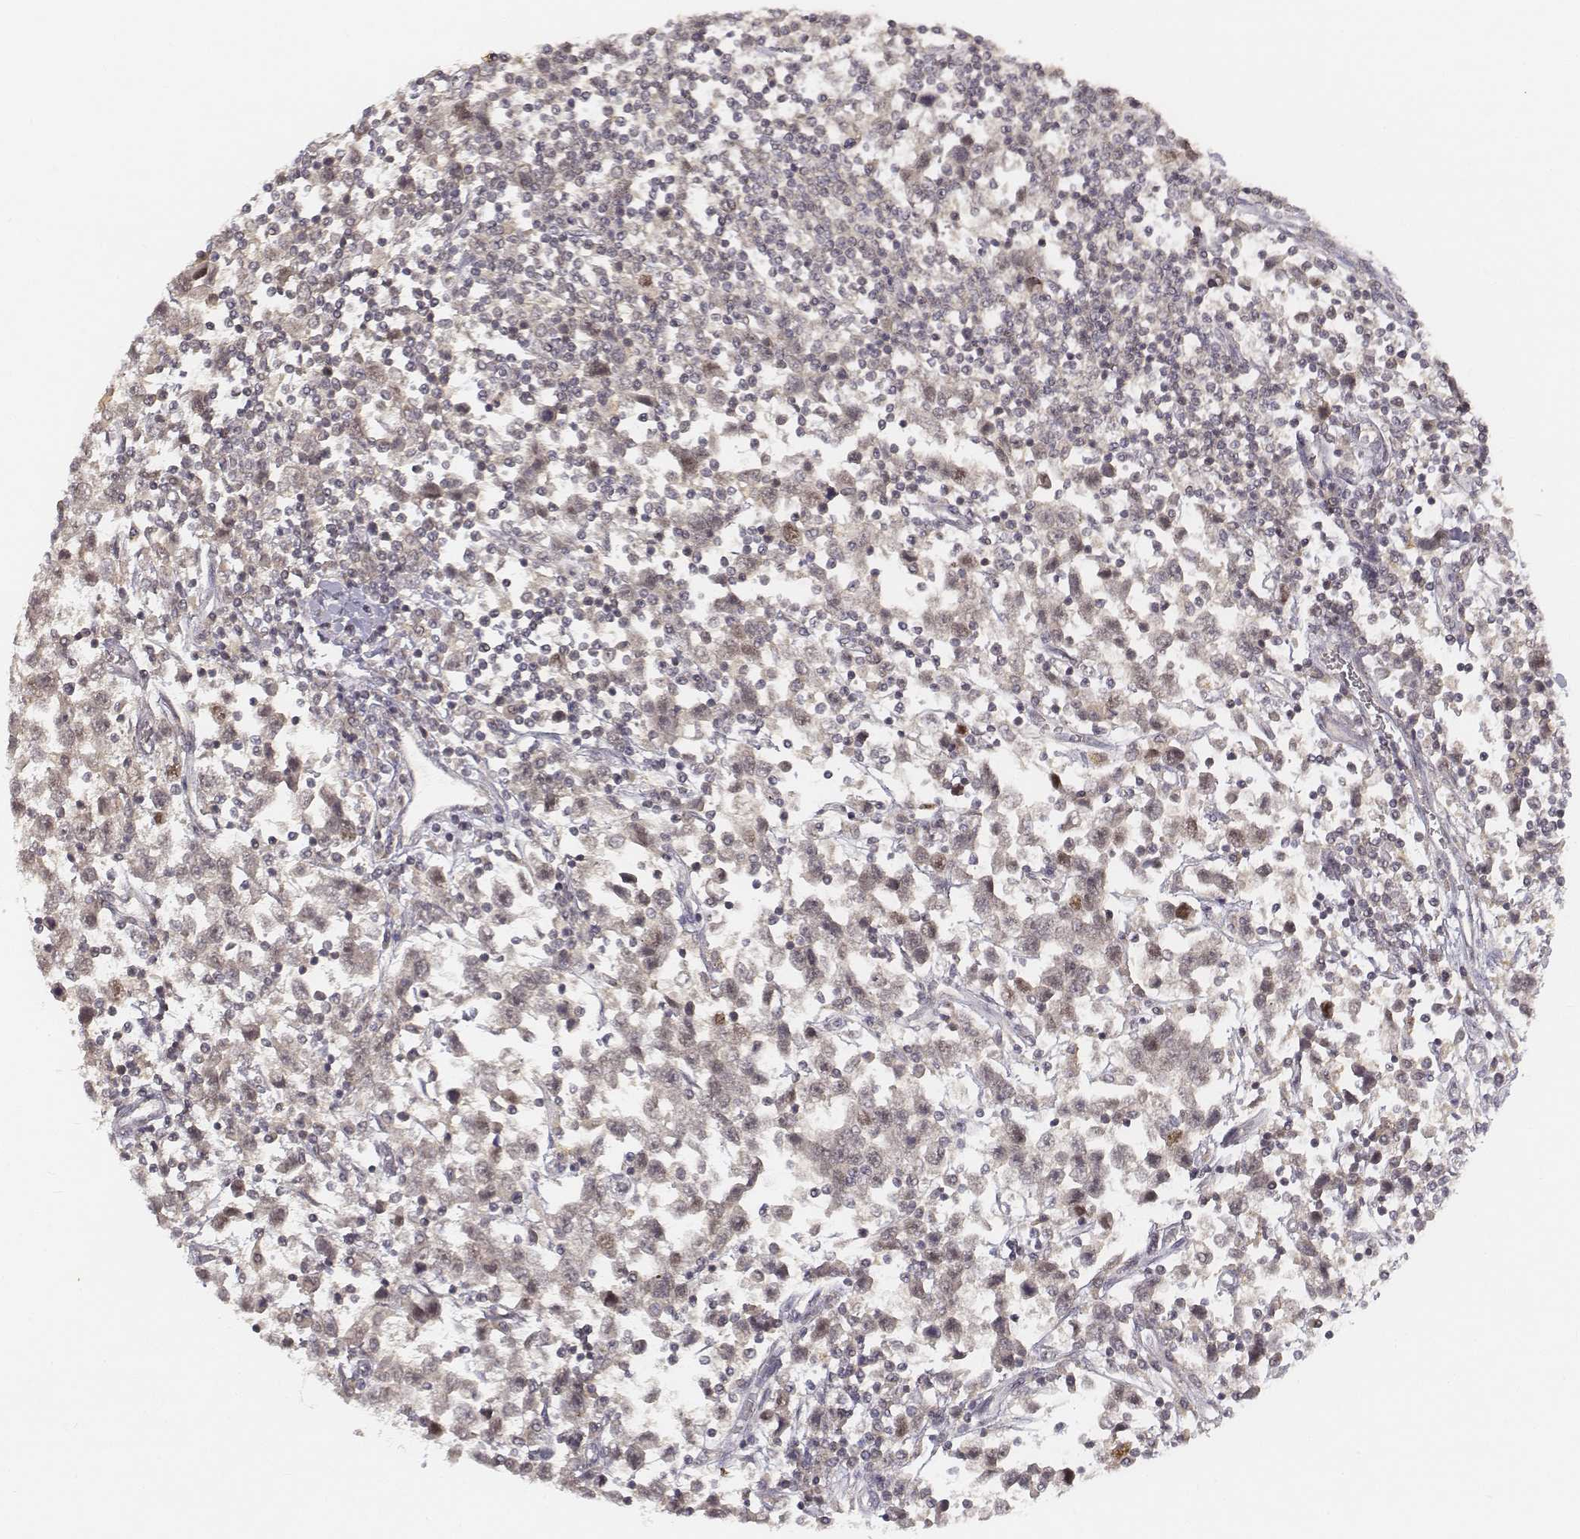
{"staining": {"intensity": "negative", "quantity": "none", "location": "none"}, "tissue": "testis cancer", "cell_type": "Tumor cells", "image_type": "cancer", "snomed": [{"axis": "morphology", "description": "Seminoma, NOS"}, {"axis": "topography", "description": "Testis"}], "caption": "Tumor cells show no significant protein staining in testis cancer.", "gene": "FANCD2", "patient": {"sex": "male", "age": 34}}